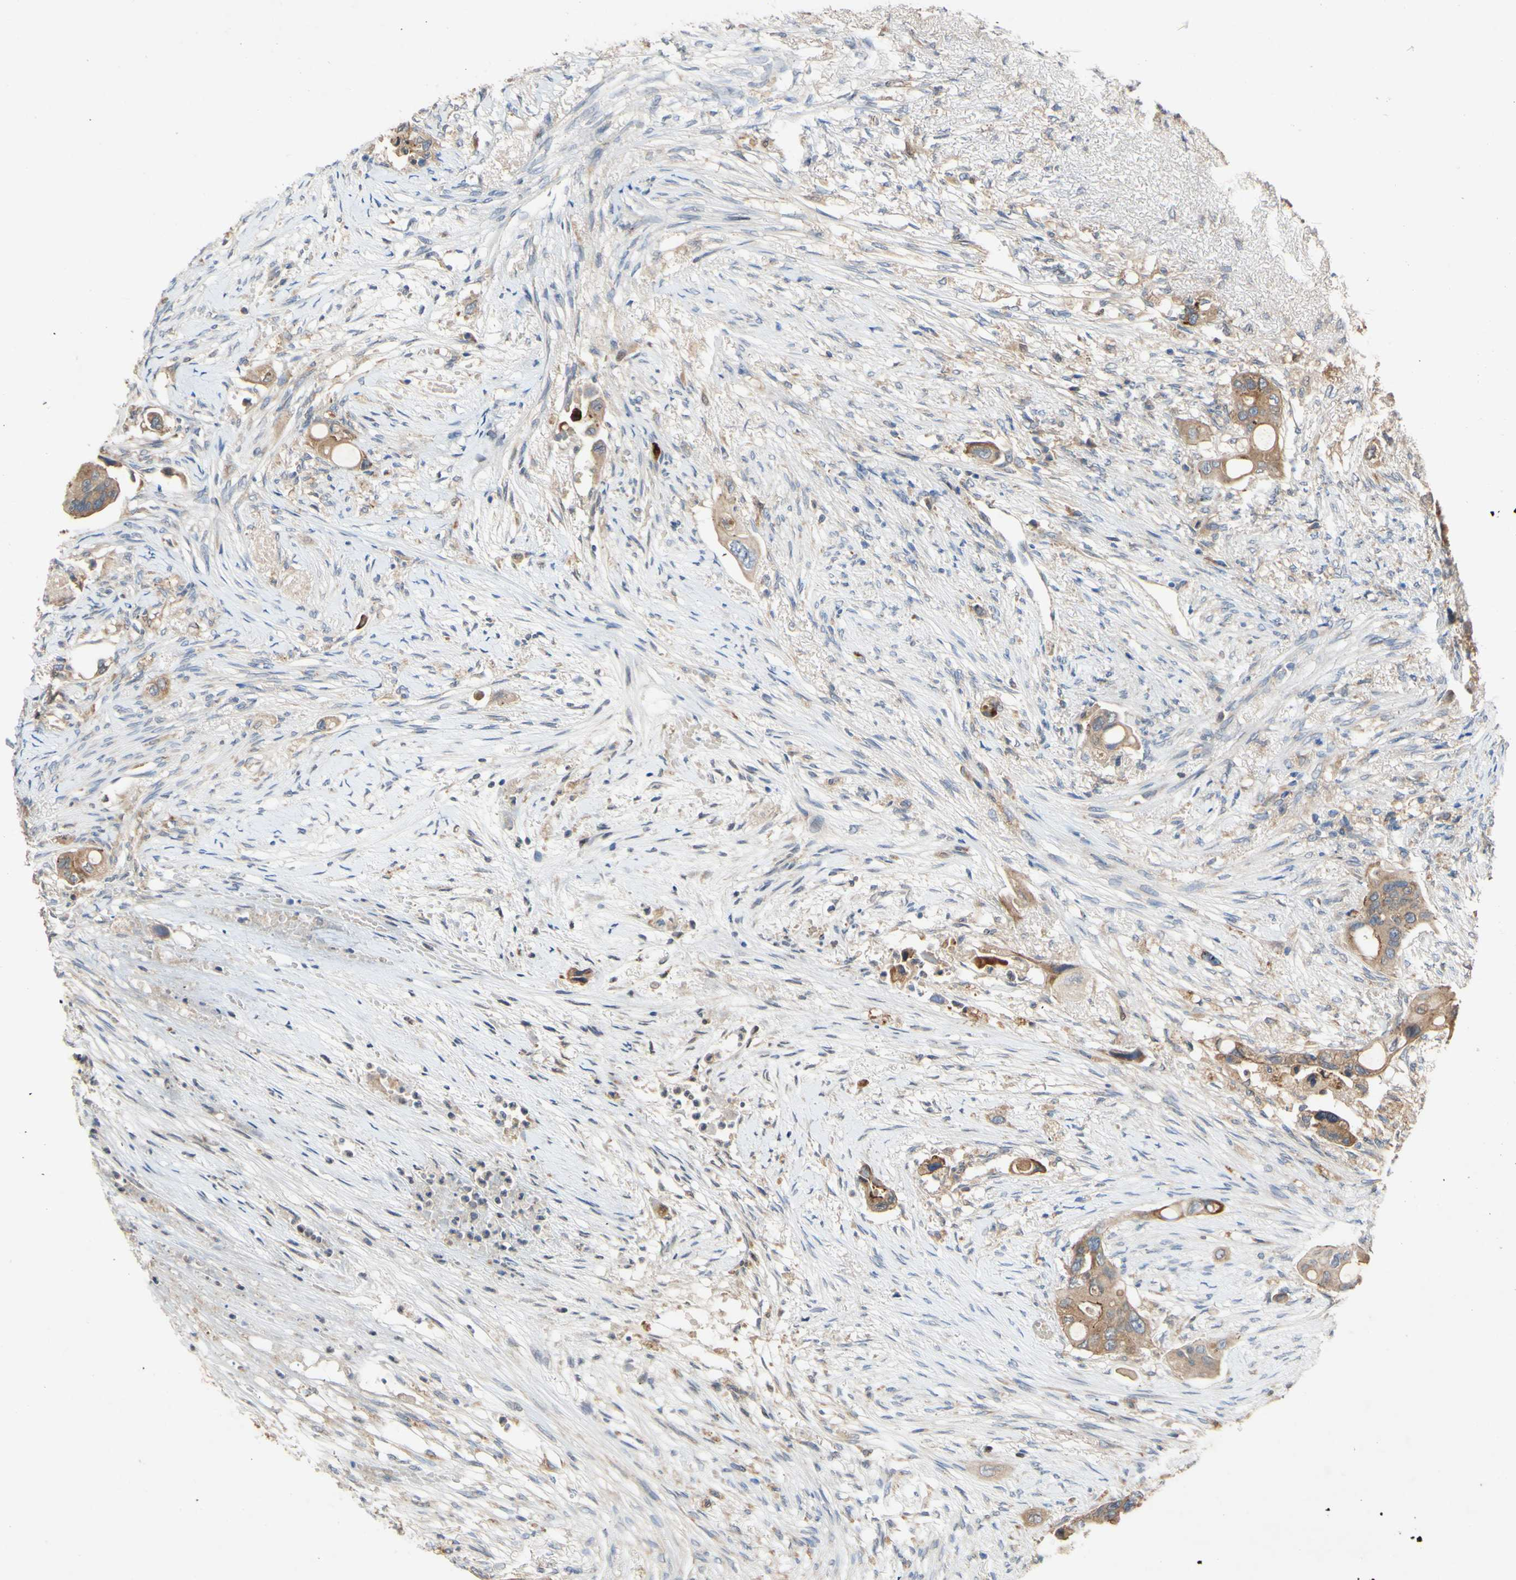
{"staining": {"intensity": "moderate", "quantity": ">75%", "location": "cytoplasmic/membranous"}, "tissue": "colorectal cancer", "cell_type": "Tumor cells", "image_type": "cancer", "snomed": [{"axis": "morphology", "description": "Adenocarcinoma, NOS"}, {"axis": "topography", "description": "Colon"}], "caption": "IHC micrograph of human adenocarcinoma (colorectal) stained for a protein (brown), which reveals medium levels of moderate cytoplasmic/membranous expression in about >75% of tumor cells.", "gene": "PDGFB", "patient": {"sex": "female", "age": 57}}